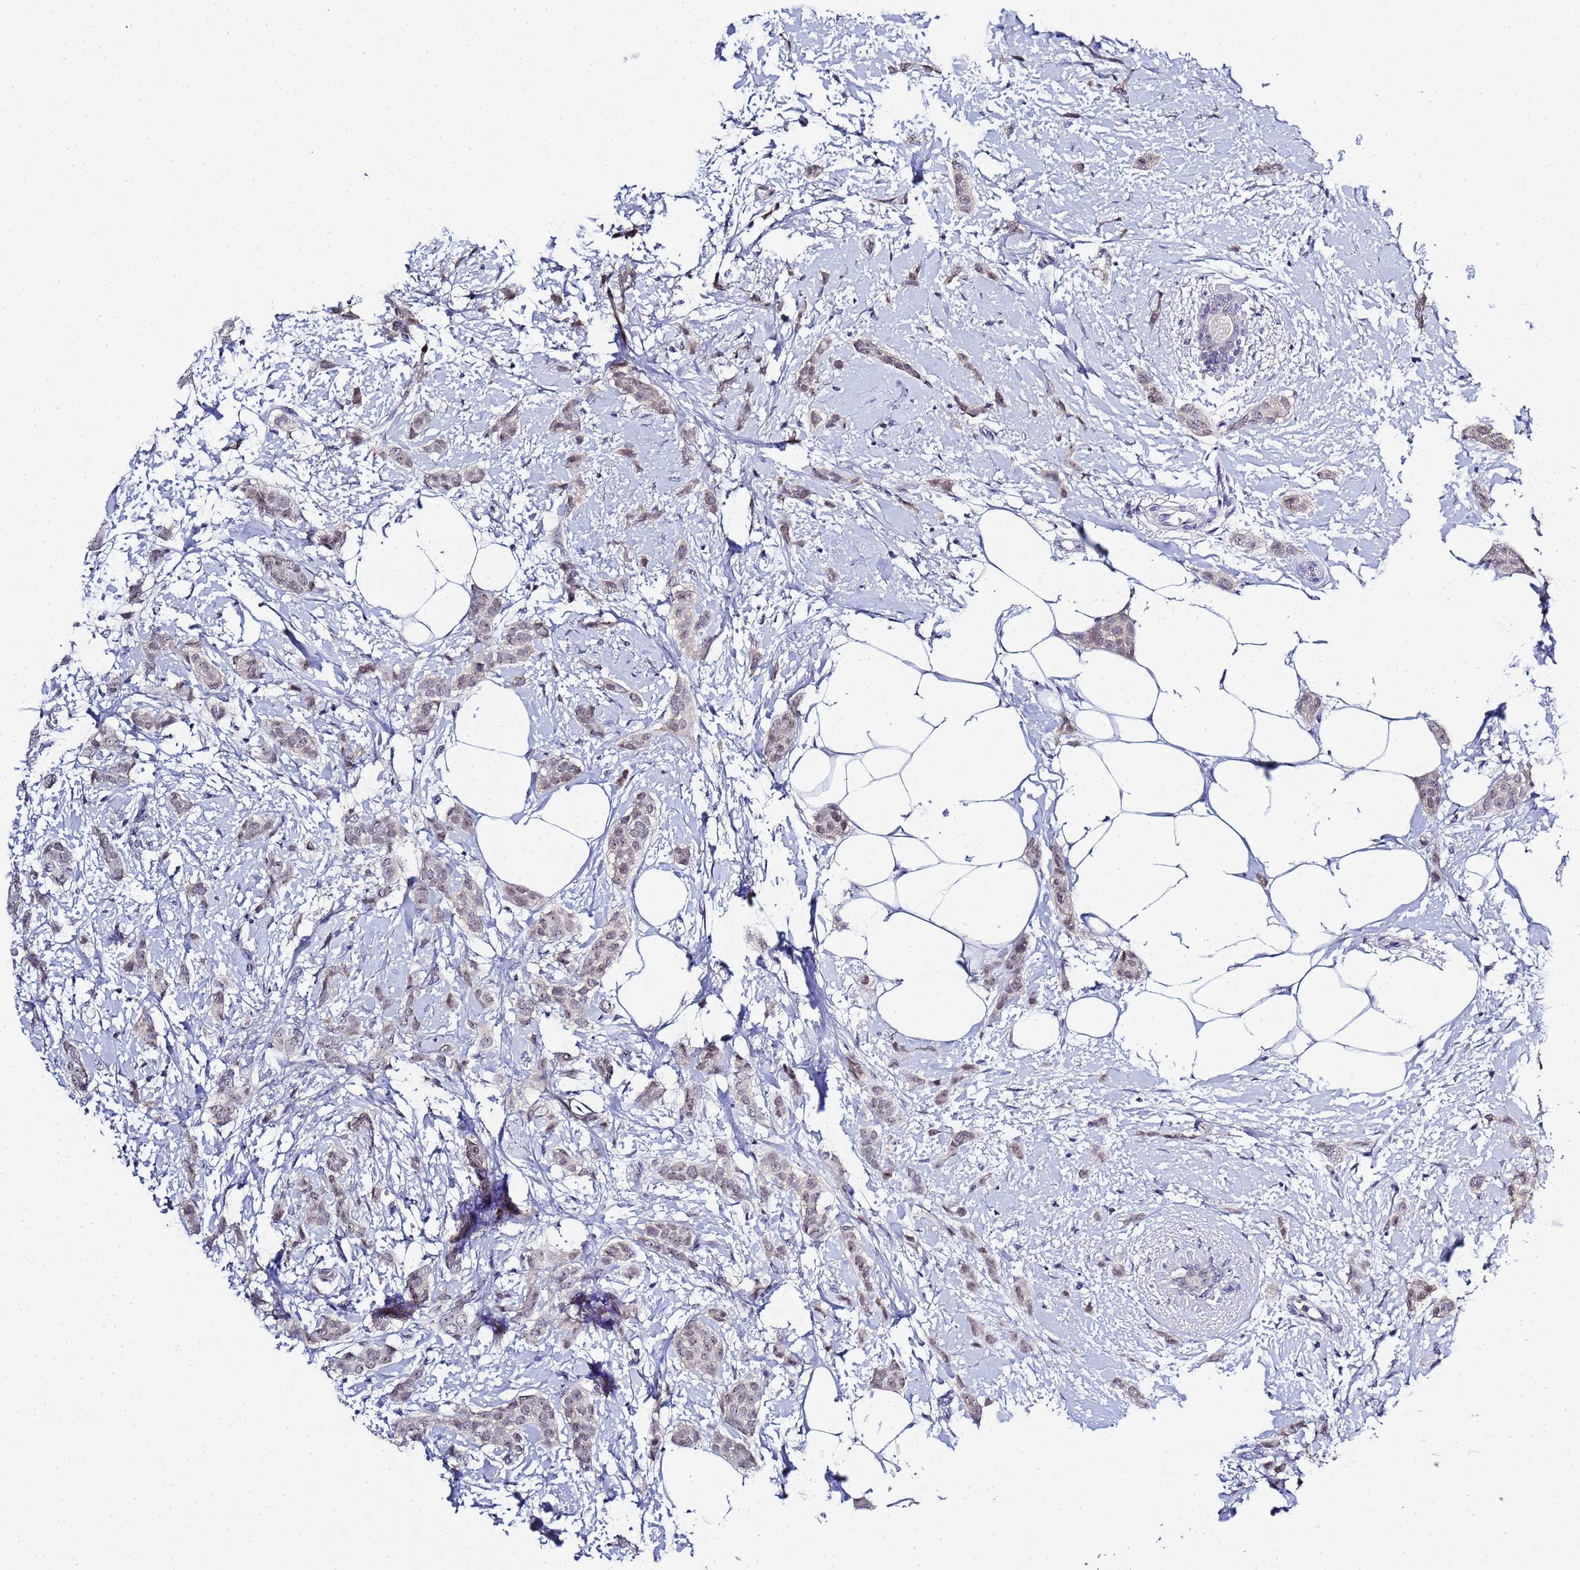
{"staining": {"intensity": "weak", "quantity": "25%-75%", "location": "nuclear"}, "tissue": "breast cancer", "cell_type": "Tumor cells", "image_type": "cancer", "snomed": [{"axis": "morphology", "description": "Duct carcinoma"}, {"axis": "topography", "description": "Breast"}], "caption": "Breast cancer (infiltrating ductal carcinoma) stained with a brown dye displays weak nuclear positive expression in approximately 25%-75% of tumor cells.", "gene": "ACTL6B", "patient": {"sex": "female", "age": 72}}